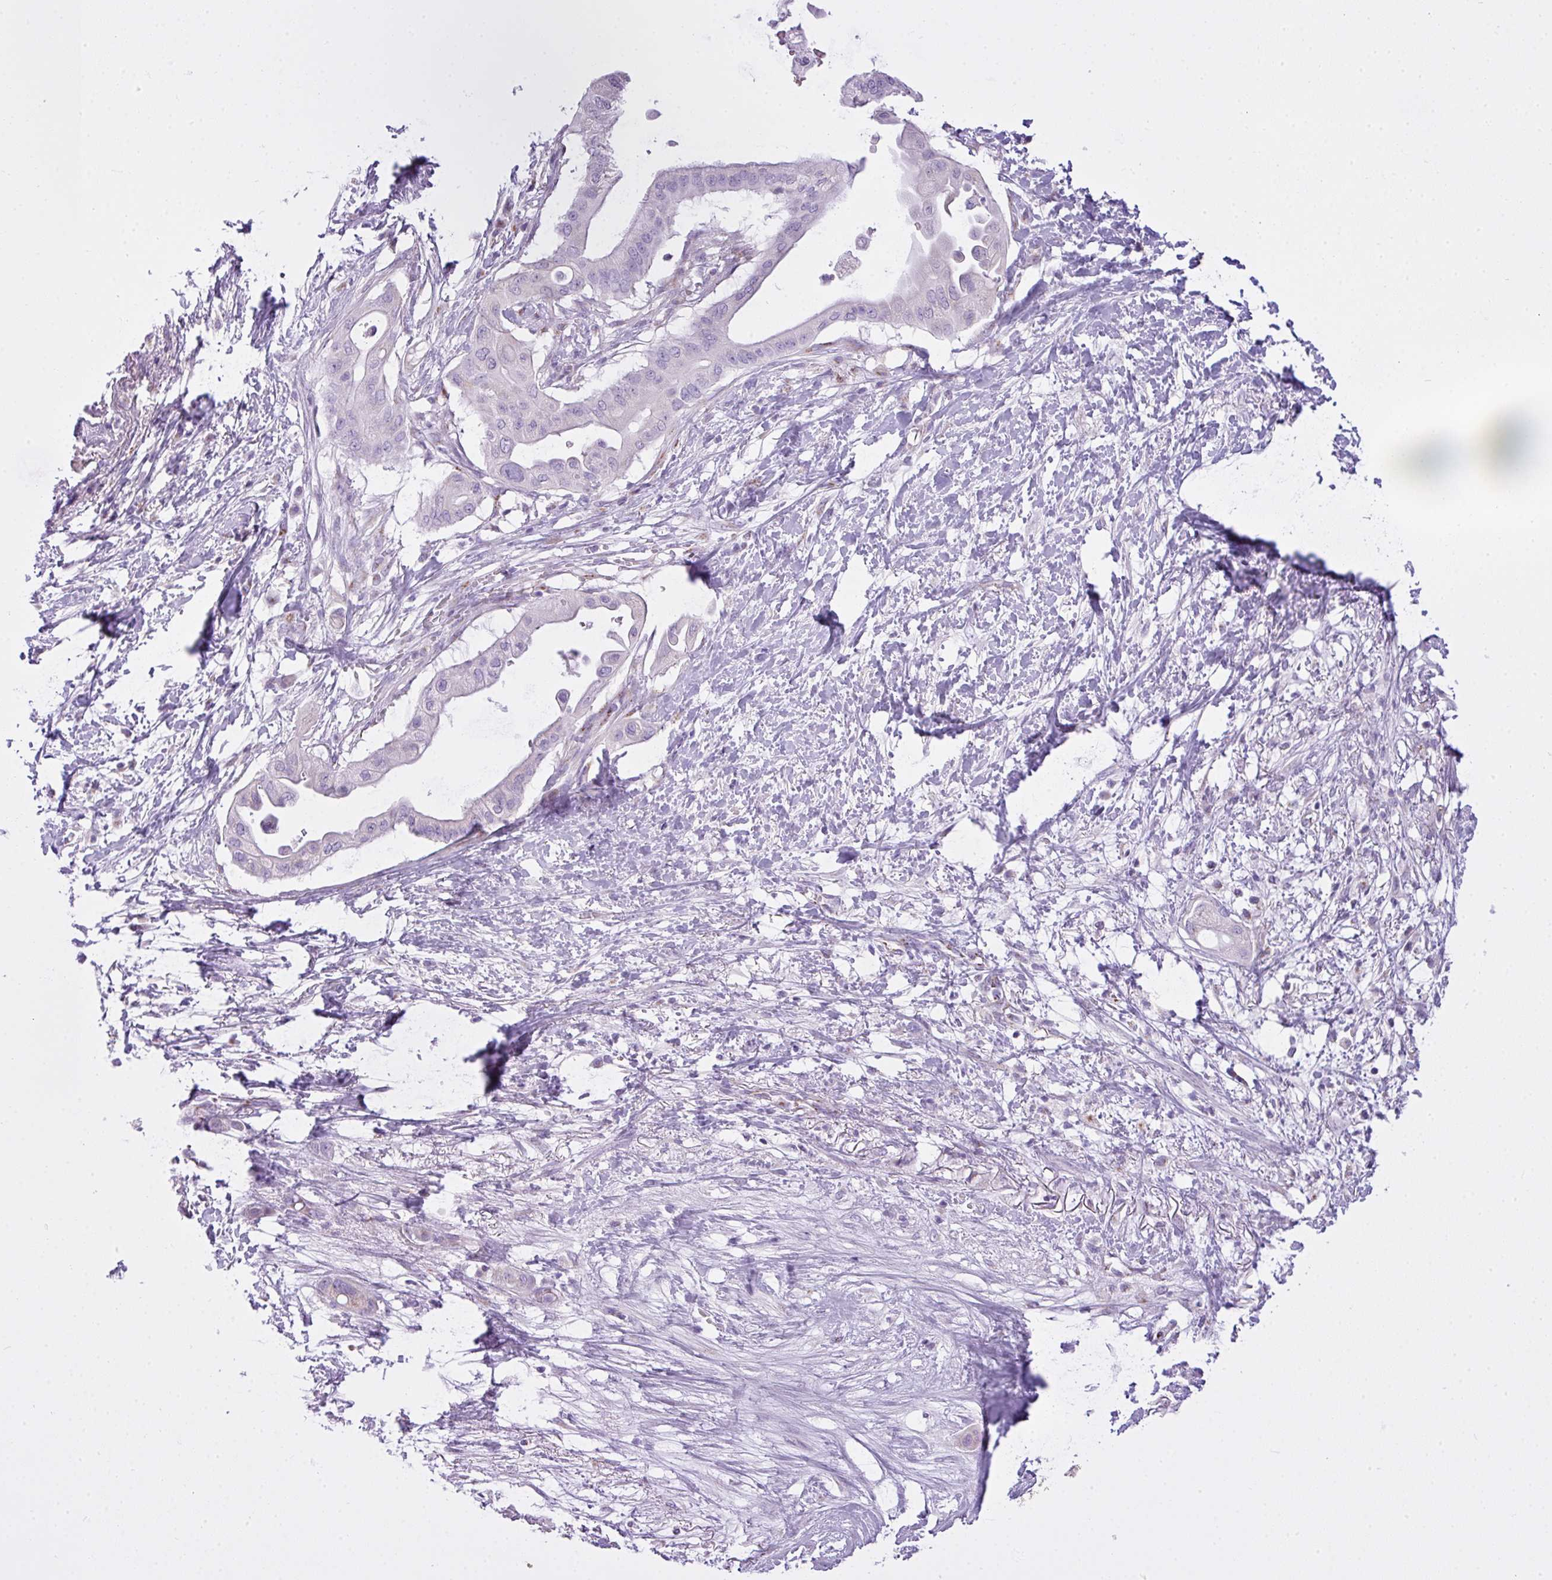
{"staining": {"intensity": "negative", "quantity": "none", "location": "none"}, "tissue": "pancreatic cancer", "cell_type": "Tumor cells", "image_type": "cancer", "snomed": [{"axis": "morphology", "description": "Adenocarcinoma, NOS"}, {"axis": "topography", "description": "Pancreas"}], "caption": "IHC photomicrograph of human pancreatic cancer (adenocarcinoma) stained for a protein (brown), which demonstrates no staining in tumor cells. (DAB (3,3'-diaminobenzidine) IHC visualized using brightfield microscopy, high magnification).", "gene": "FAM43A", "patient": {"sex": "male", "age": 68}}